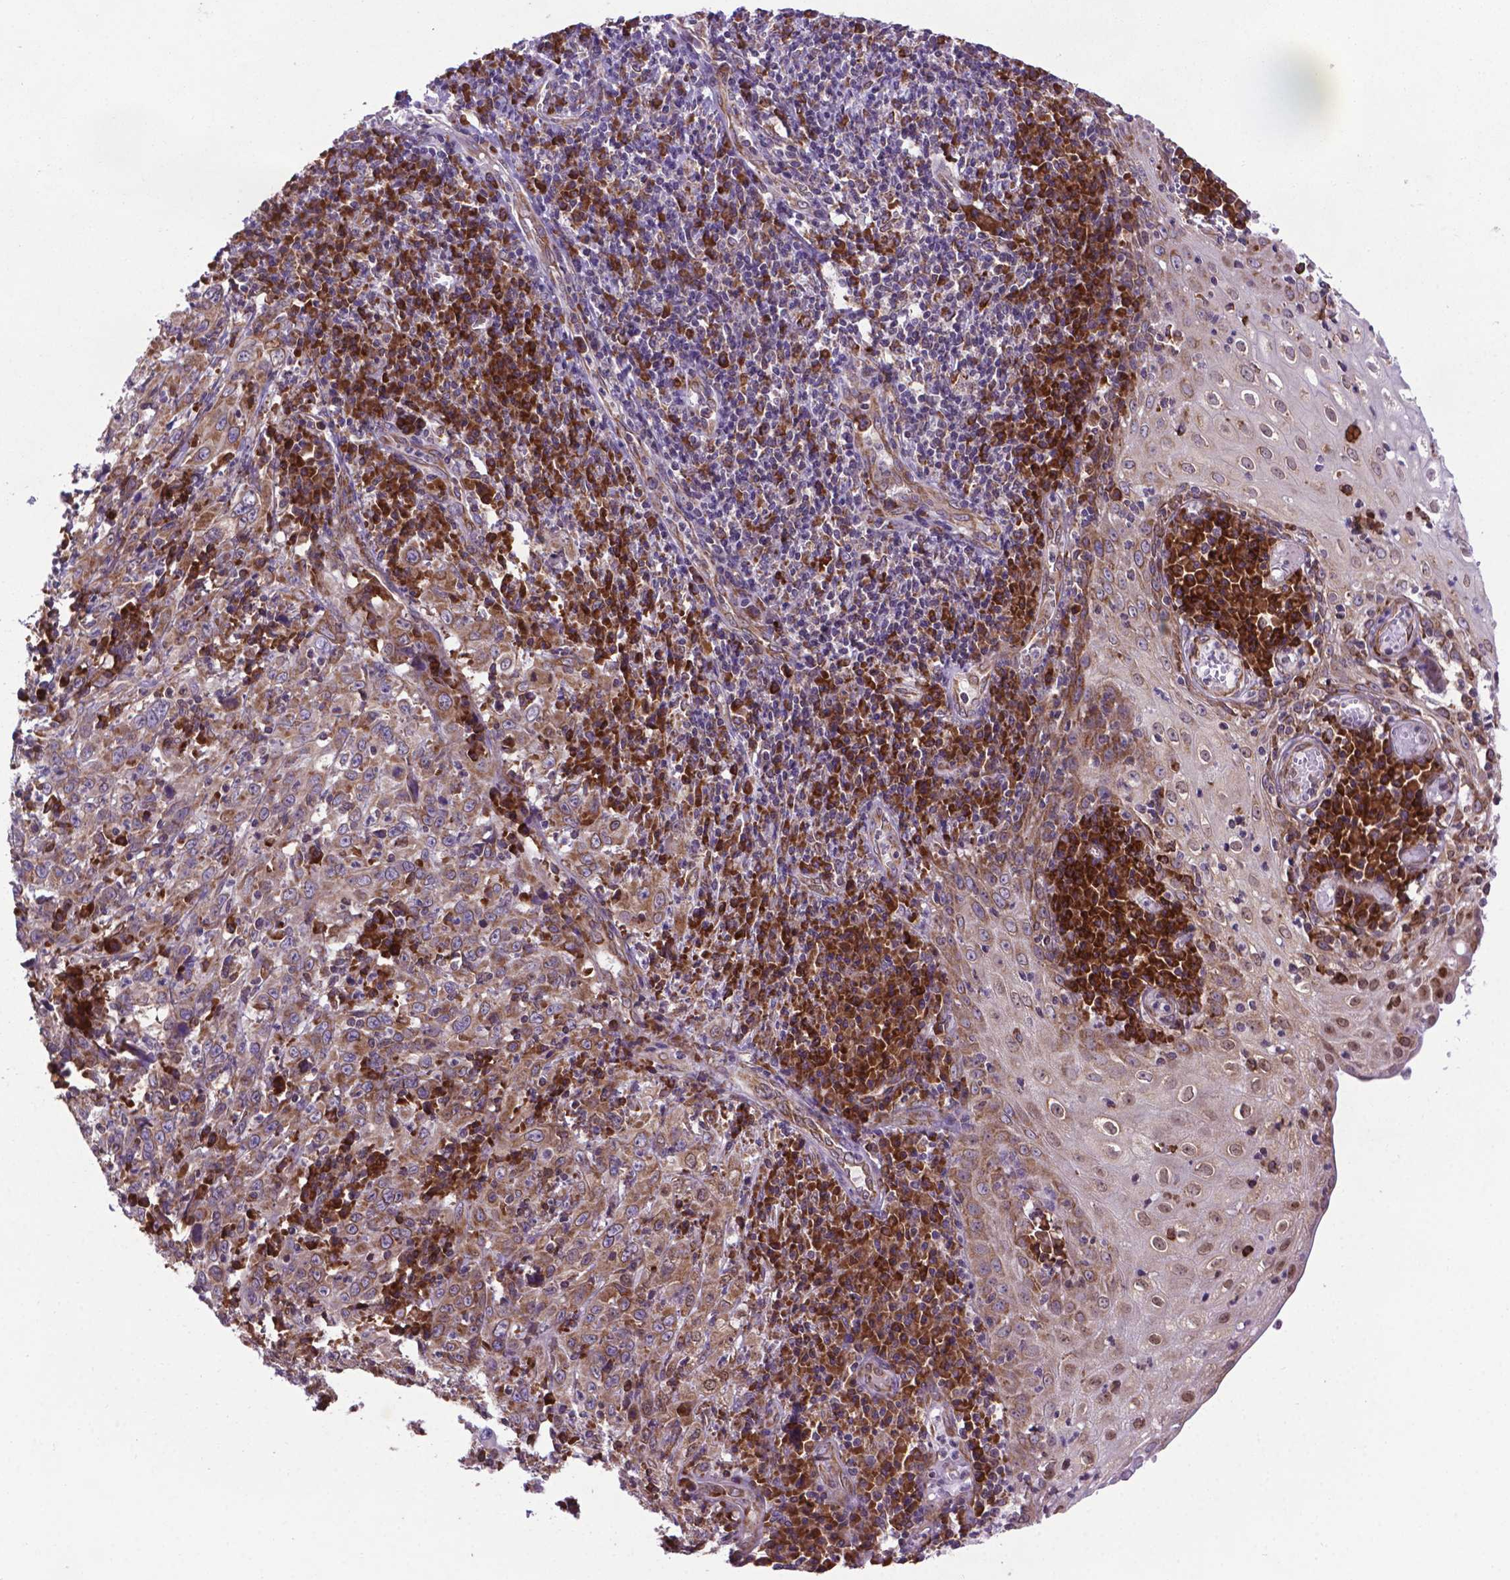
{"staining": {"intensity": "weak", "quantity": ">75%", "location": "cytoplasmic/membranous"}, "tissue": "cervical cancer", "cell_type": "Tumor cells", "image_type": "cancer", "snomed": [{"axis": "morphology", "description": "Squamous cell carcinoma, NOS"}, {"axis": "topography", "description": "Cervix"}], "caption": "Immunohistochemistry (IHC) of cervical cancer (squamous cell carcinoma) reveals low levels of weak cytoplasmic/membranous positivity in about >75% of tumor cells. The staining was performed using DAB, with brown indicating positive protein expression. Nuclei are stained blue with hematoxylin.", "gene": "WDR83OS", "patient": {"sex": "female", "age": 46}}